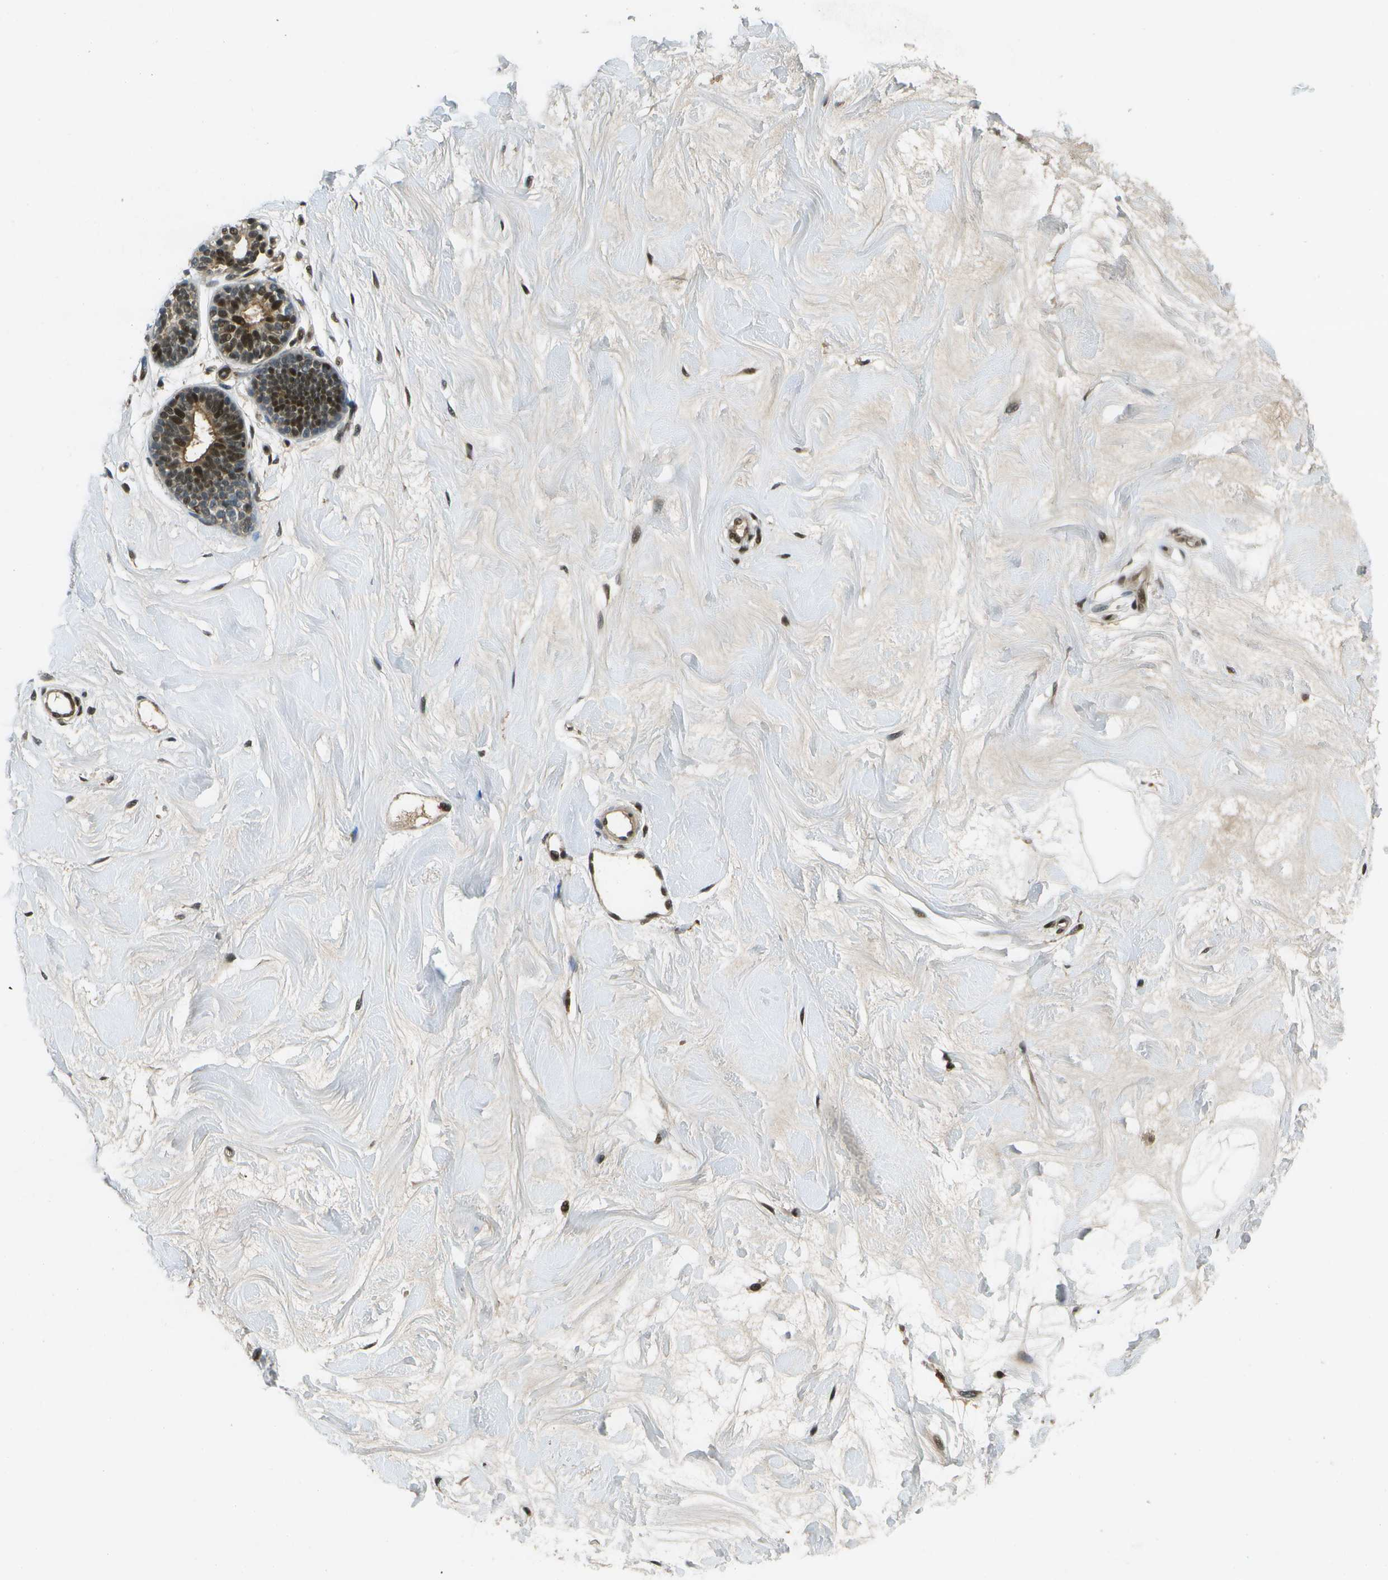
{"staining": {"intensity": "moderate", "quantity": ">75%", "location": "nuclear"}, "tissue": "breast", "cell_type": "Adipocytes", "image_type": "normal", "snomed": [{"axis": "morphology", "description": "Normal tissue, NOS"}, {"axis": "morphology", "description": "Lobular carcinoma"}, {"axis": "topography", "description": "Breast"}], "caption": "Immunohistochemical staining of normal breast demonstrates medium levels of moderate nuclear staining in approximately >75% of adipocytes.", "gene": "GANC", "patient": {"sex": "female", "age": 59}}